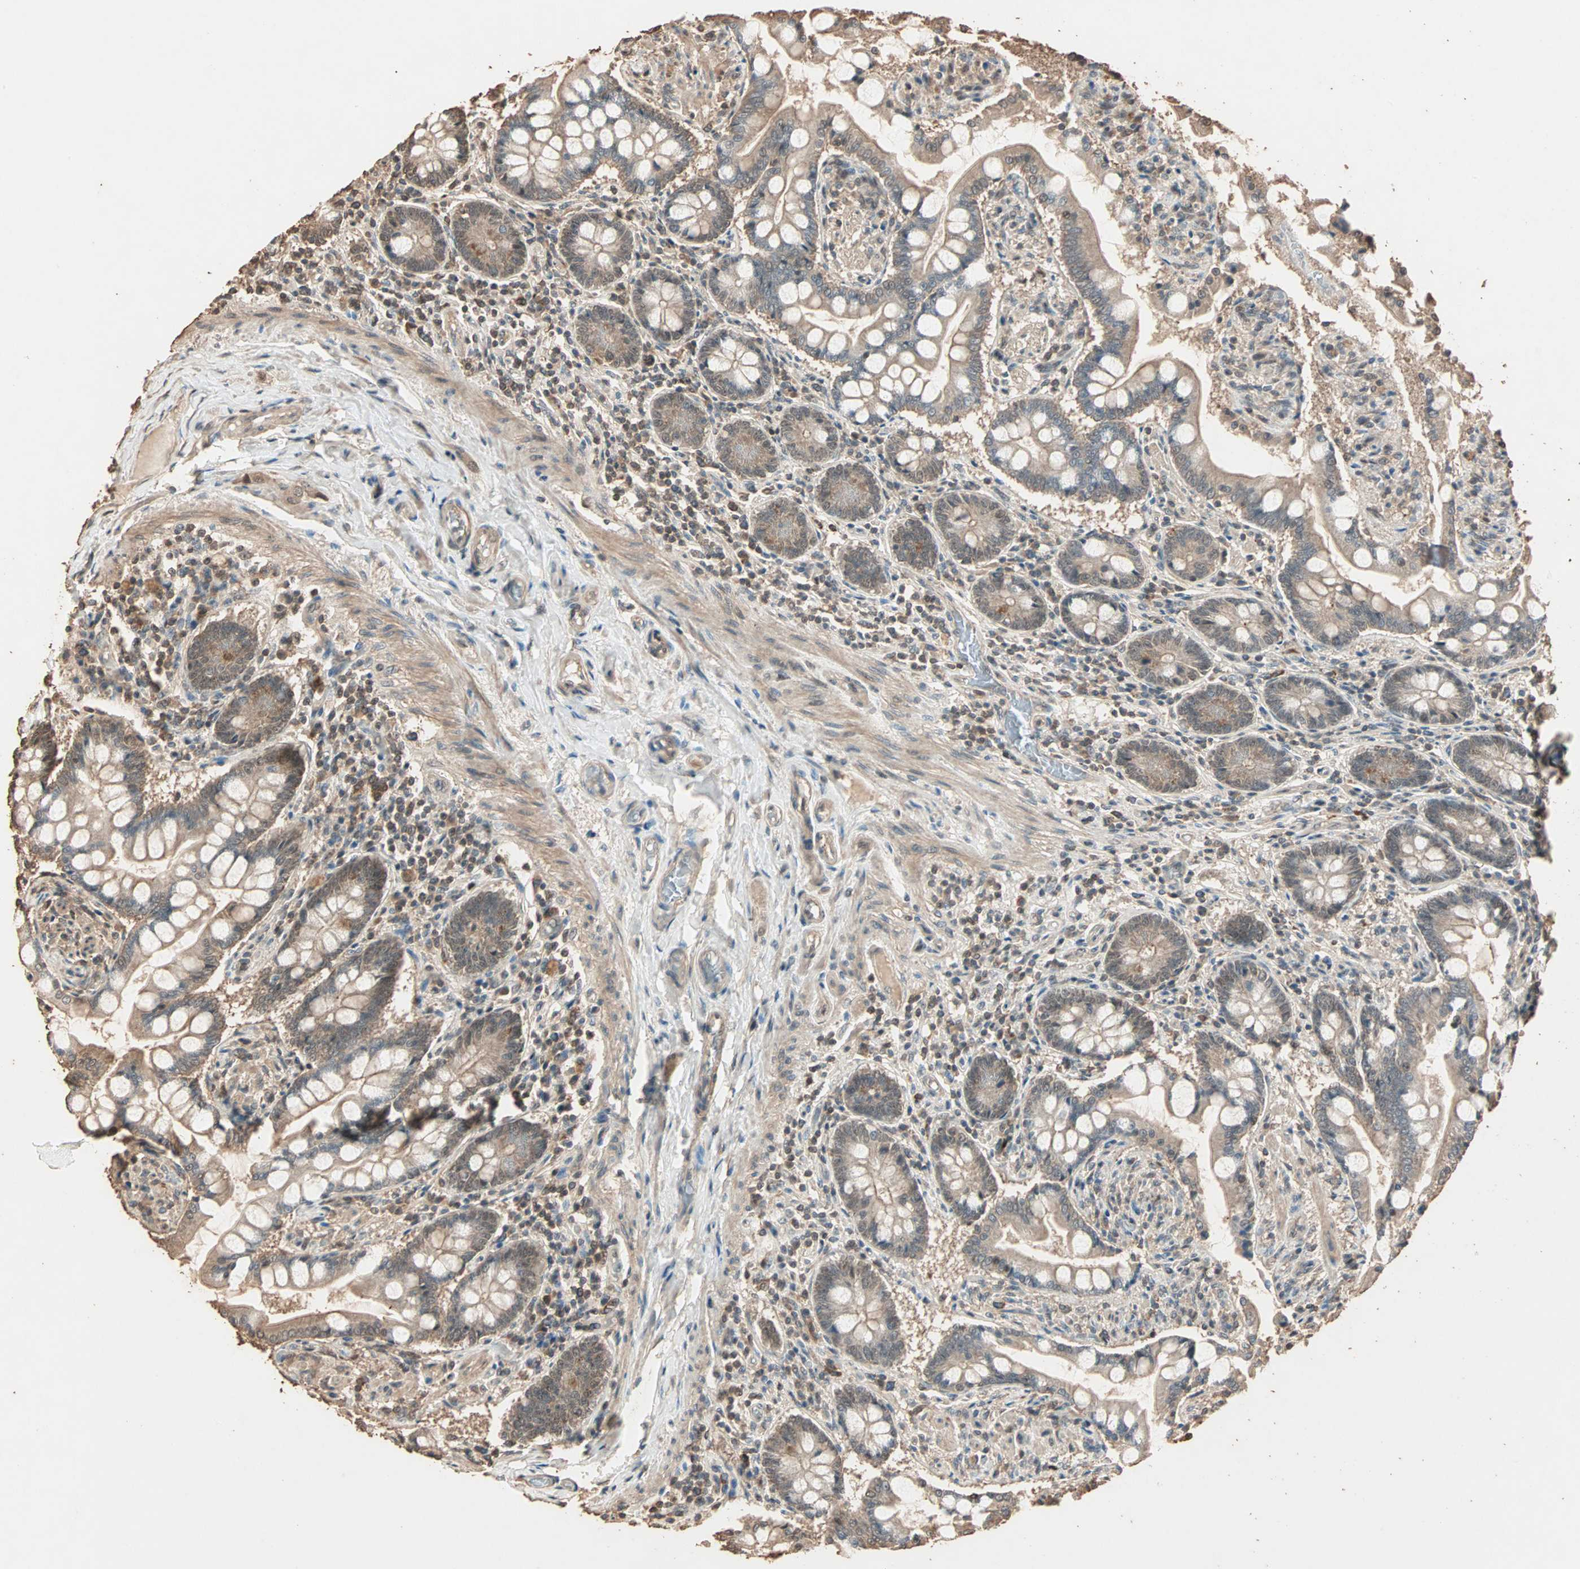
{"staining": {"intensity": "strong", "quantity": ">75%", "location": "cytoplasmic/membranous,nuclear"}, "tissue": "small intestine", "cell_type": "Glandular cells", "image_type": "normal", "snomed": [{"axis": "morphology", "description": "Normal tissue, NOS"}, {"axis": "topography", "description": "Small intestine"}], "caption": "This micrograph demonstrates immunohistochemistry staining of normal small intestine, with high strong cytoplasmic/membranous,nuclear positivity in approximately >75% of glandular cells.", "gene": "ZBTB33", "patient": {"sex": "male", "age": 41}}